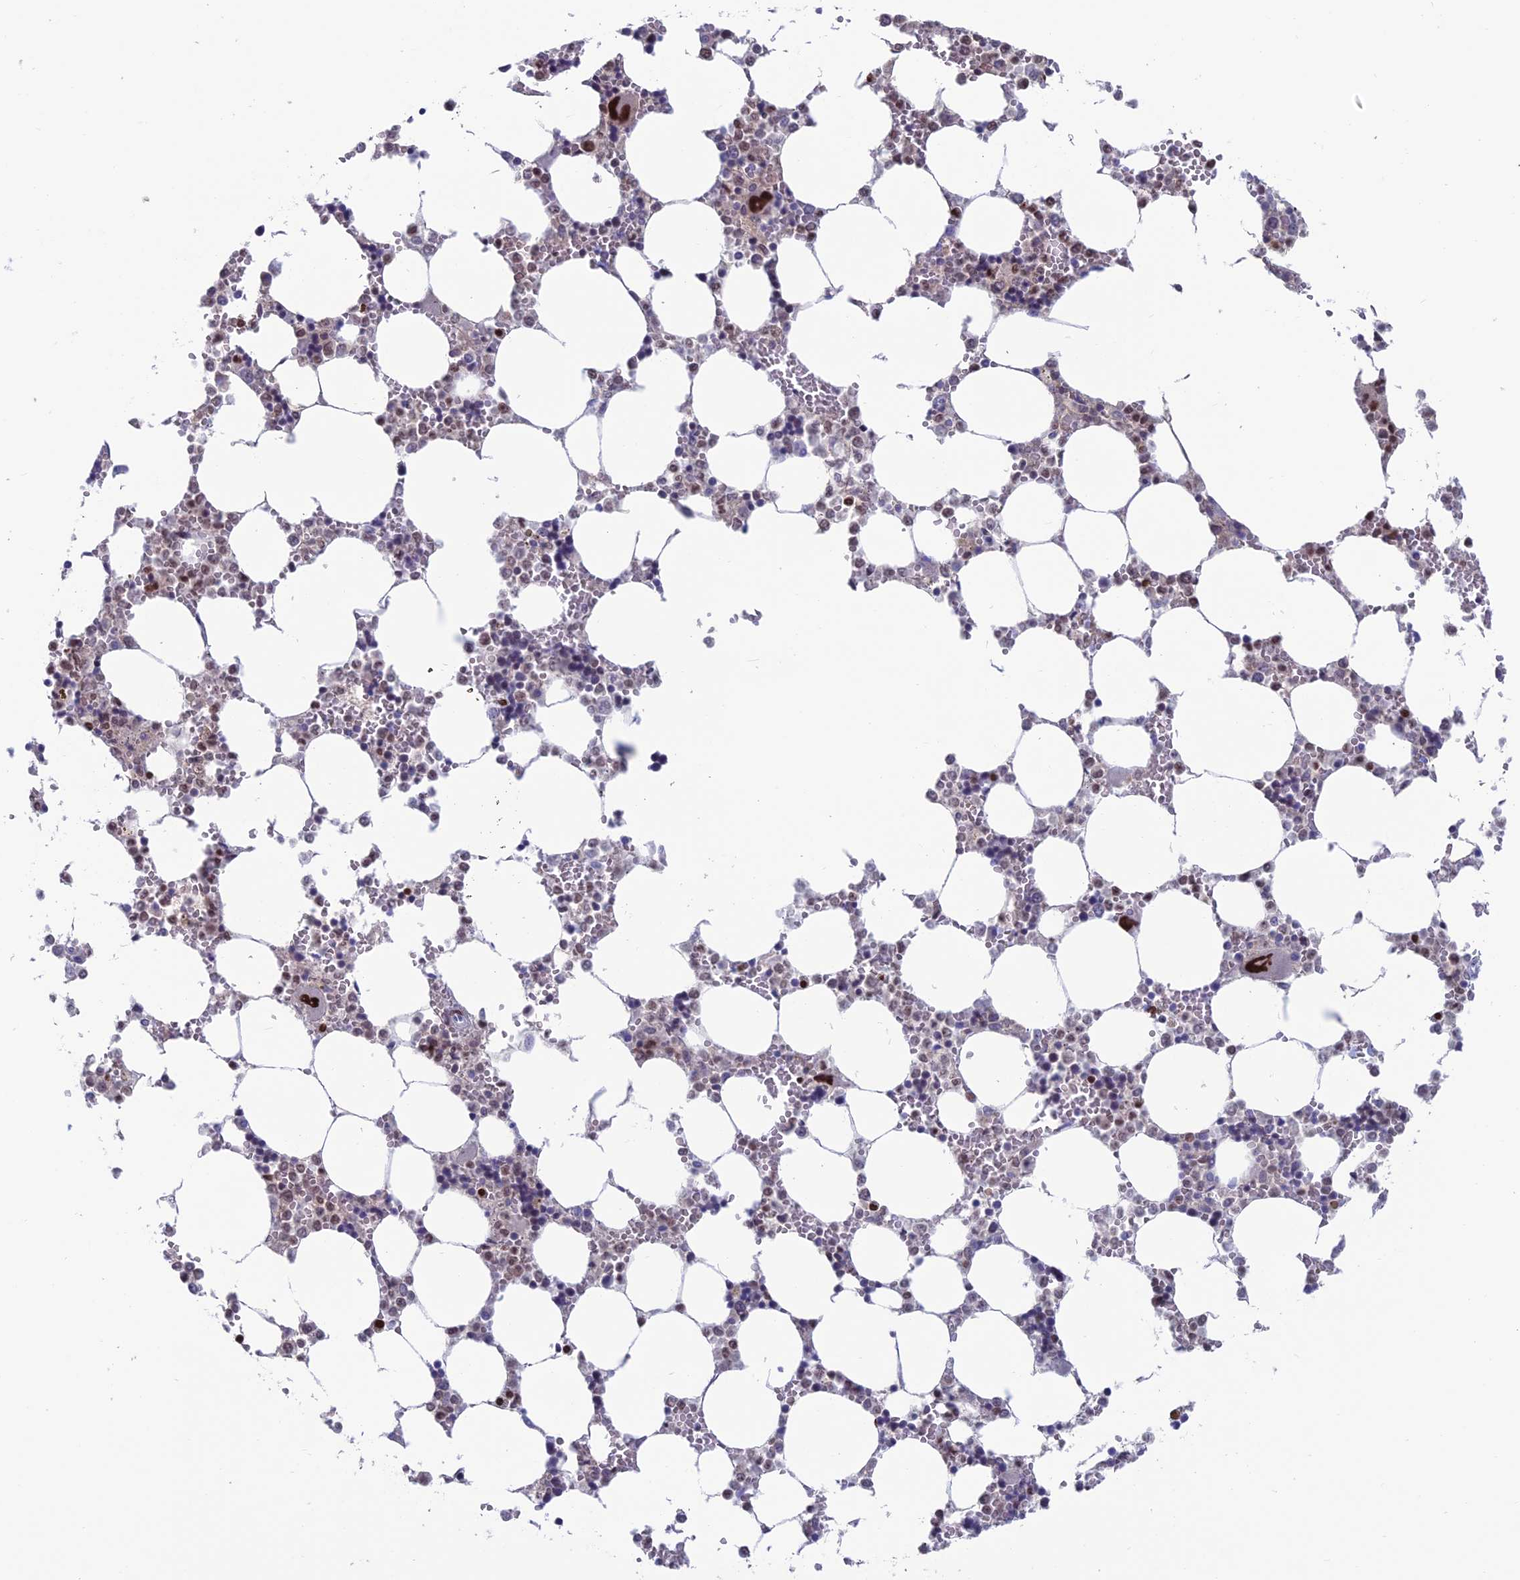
{"staining": {"intensity": "strong", "quantity": "<25%", "location": "nuclear"}, "tissue": "bone marrow", "cell_type": "Hematopoietic cells", "image_type": "normal", "snomed": [{"axis": "morphology", "description": "Normal tissue, NOS"}, {"axis": "topography", "description": "Bone marrow"}], "caption": "Immunohistochemical staining of benign human bone marrow shows strong nuclear protein expression in approximately <25% of hematopoietic cells. (IHC, brightfield microscopy, high magnification).", "gene": "CERS6", "patient": {"sex": "male", "age": 64}}